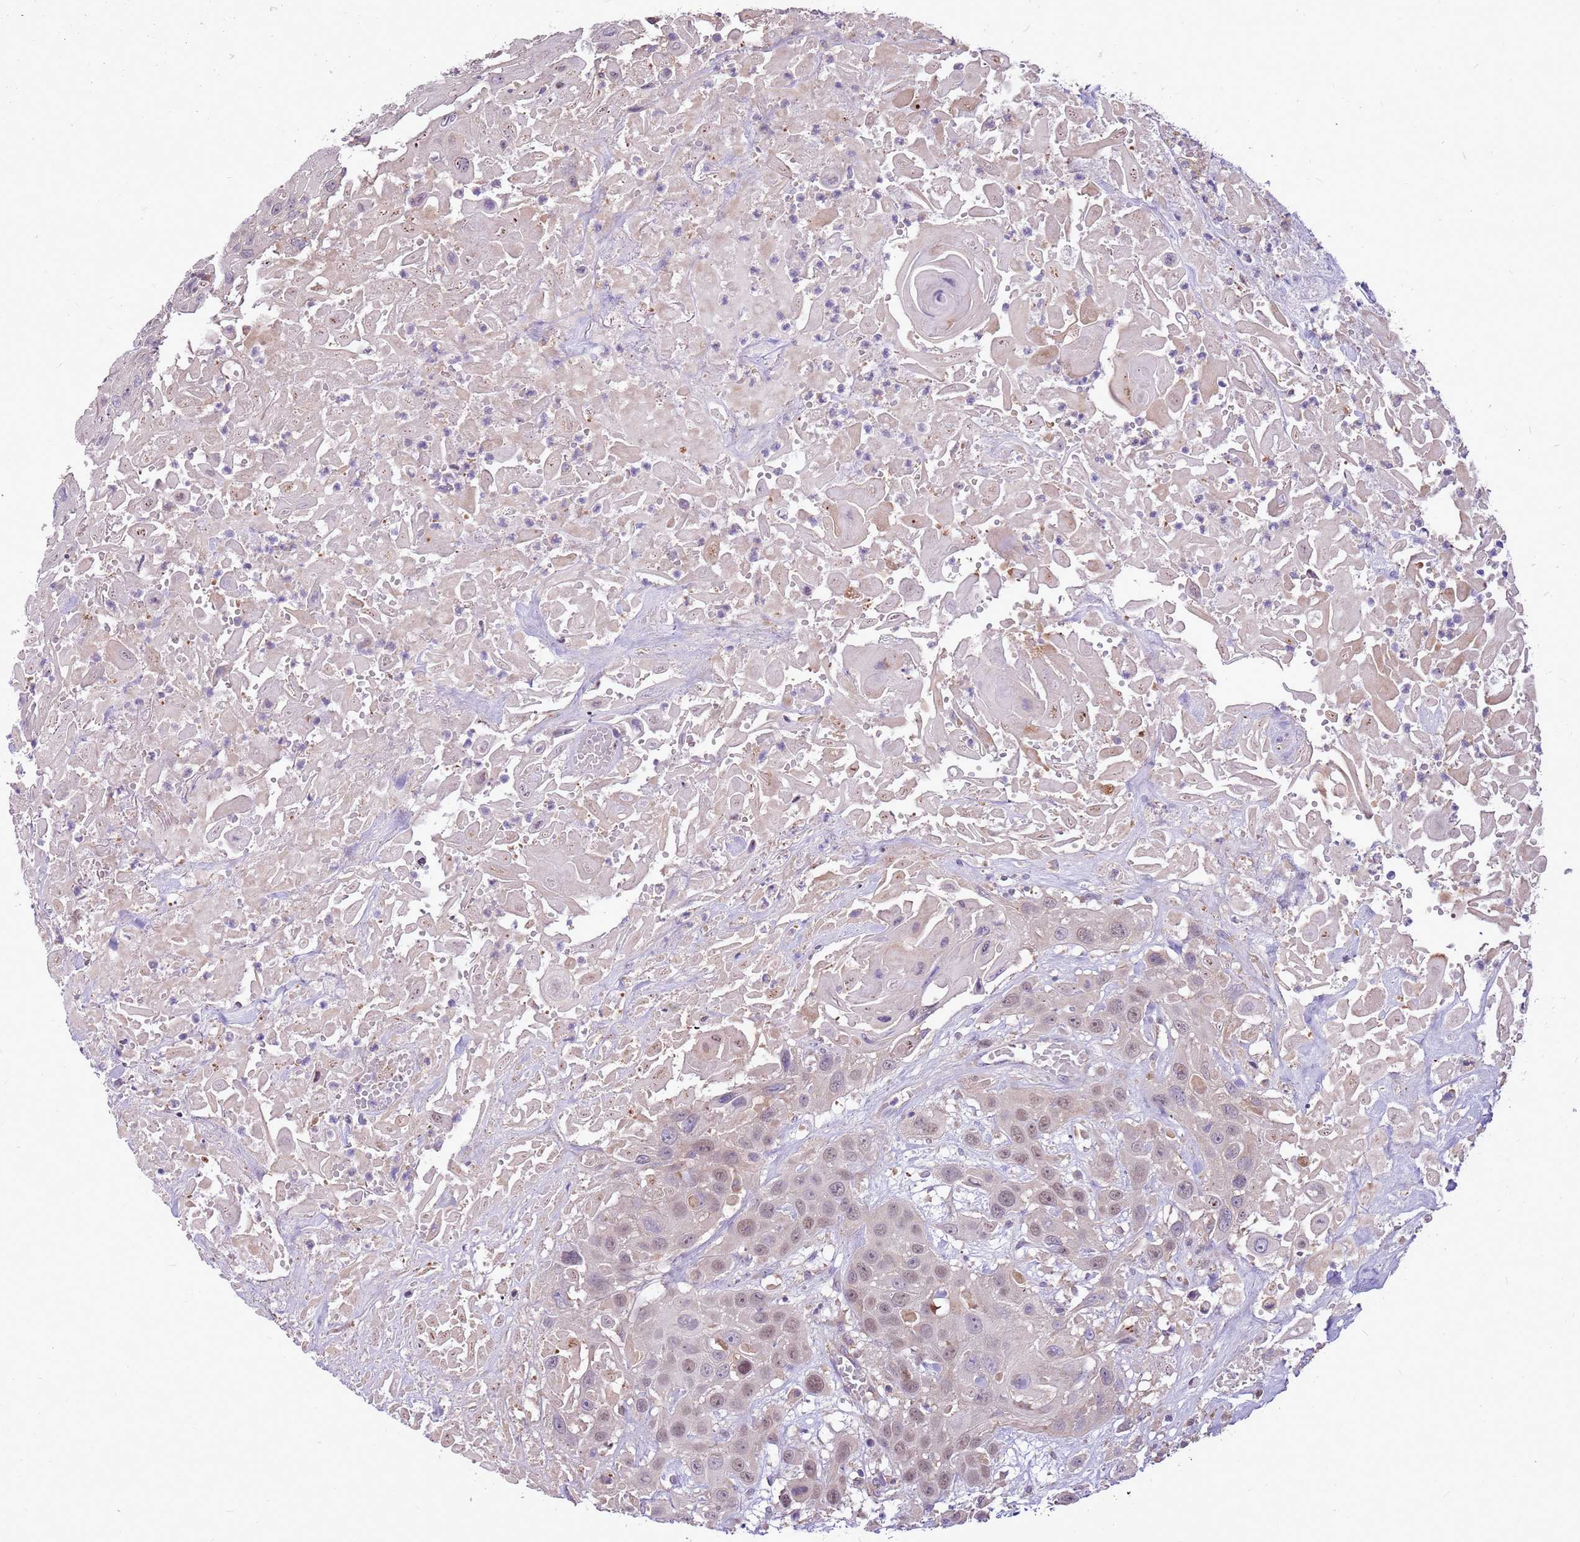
{"staining": {"intensity": "weak", "quantity": "25%-75%", "location": "nuclear"}, "tissue": "head and neck cancer", "cell_type": "Tumor cells", "image_type": "cancer", "snomed": [{"axis": "morphology", "description": "Squamous cell carcinoma, NOS"}, {"axis": "topography", "description": "Head-Neck"}], "caption": "Immunohistochemical staining of head and neck squamous cell carcinoma displays weak nuclear protein expression in approximately 25%-75% of tumor cells. (DAB (3,3'-diaminobenzidine) = brown stain, brightfield microscopy at high magnification).", "gene": "WASHC4", "patient": {"sex": "male", "age": 81}}